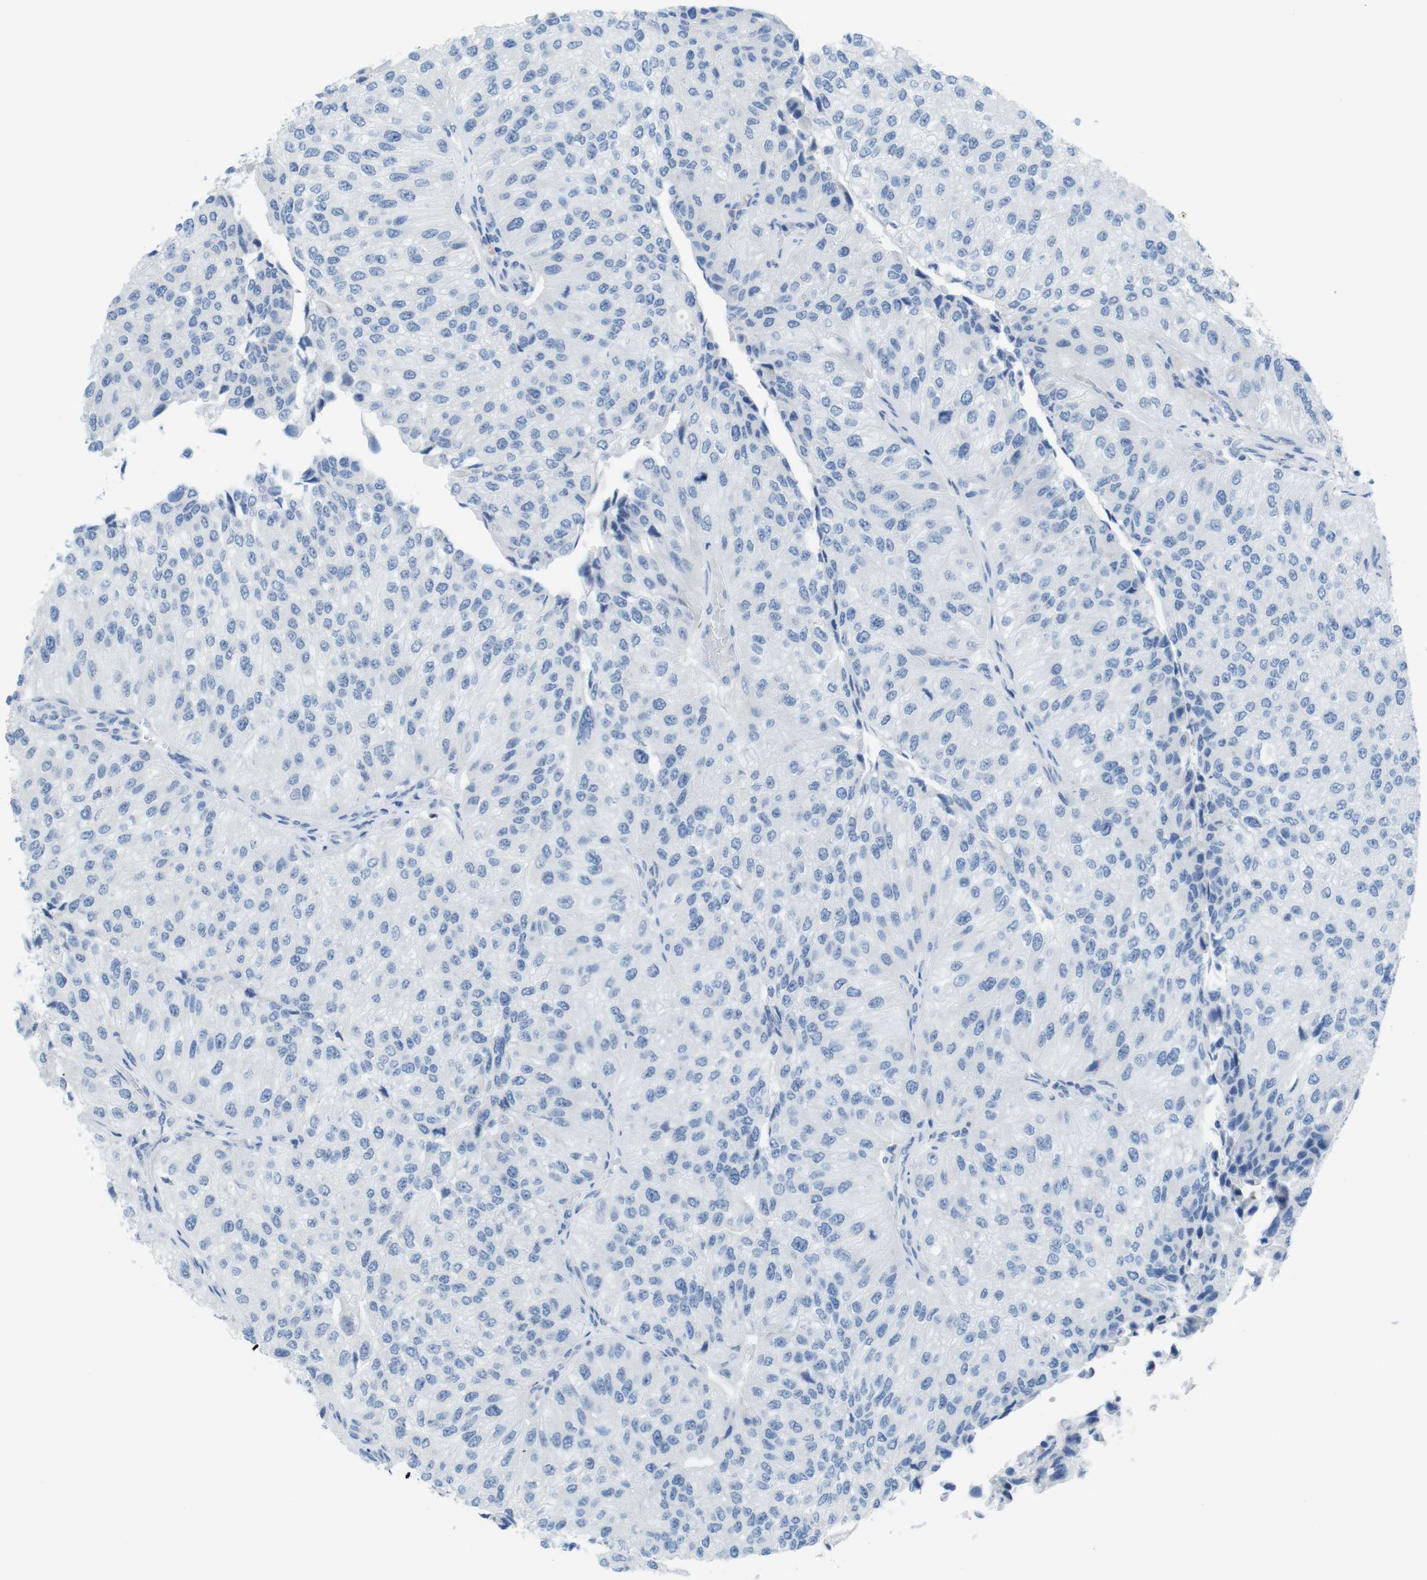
{"staining": {"intensity": "negative", "quantity": "none", "location": "none"}, "tissue": "urothelial cancer", "cell_type": "Tumor cells", "image_type": "cancer", "snomed": [{"axis": "morphology", "description": "Urothelial carcinoma, High grade"}, {"axis": "topography", "description": "Kidney"}, {"axis": "topography", "description": "Urinary bladder"}], "caption": "Immunohistochemistry micrograph of high-grade urothelial carcinoma stained for a protein (brown), which exhibits no expression in tumor cells.", "gene": "CD5", "patient": {"sex": "male", "age": 77}}